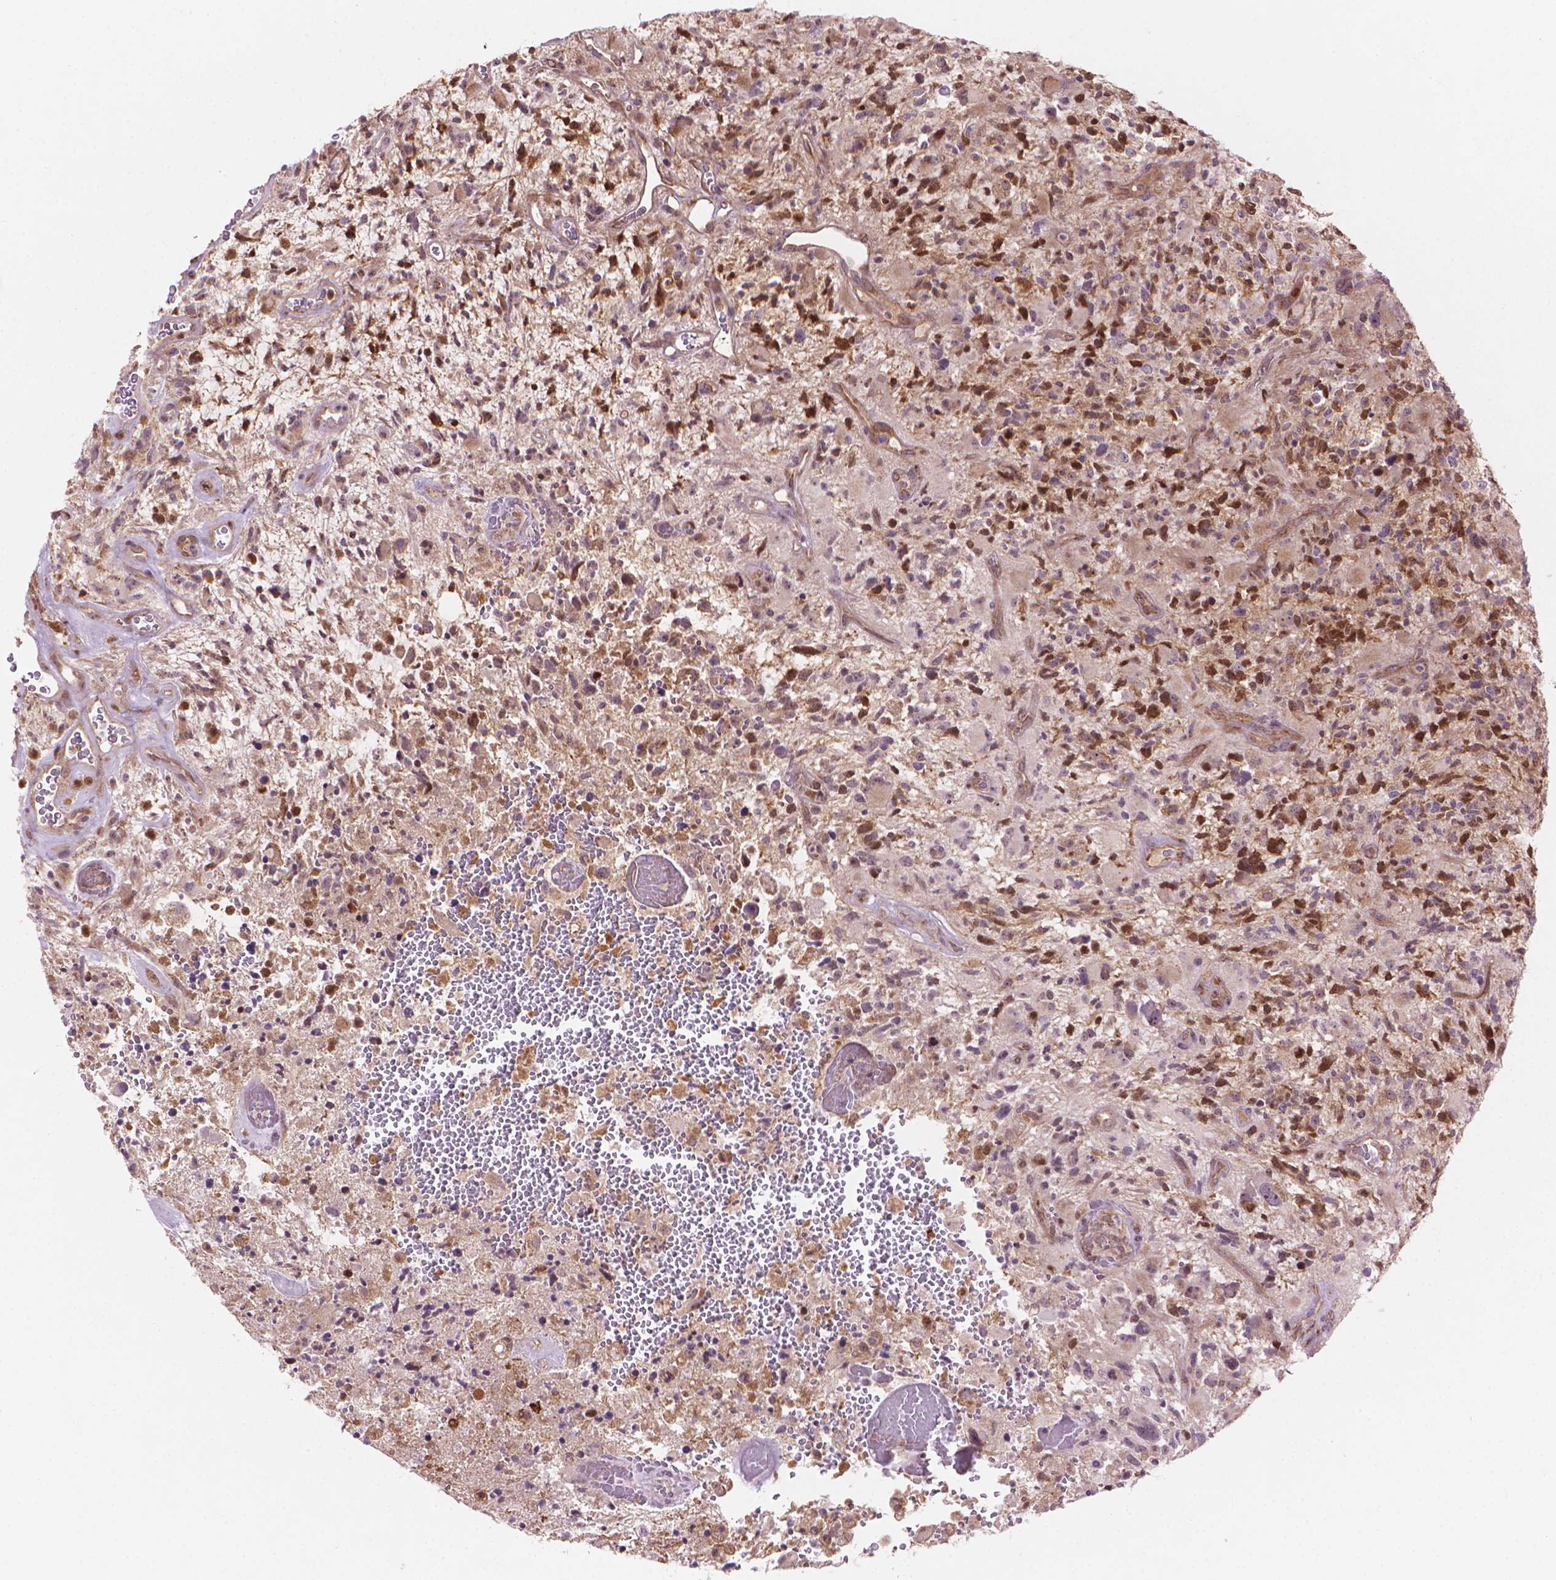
{"staining": {"intensity": "moderate", "quantity": ">75%", "location": "cytoplasmic/membranous,nuclear"}, "tissue": "glioma", "cell_type": "Tumor cells", "image_type": "cancer", "snomed": [{"axis": "morphology", "description": "Glioma, malignant, High grade"}, {"axis": "topography", "description": "Brain"}], "caption": "High-grade glioma (malignant) stained with DAB immunohistochemistry shows medium levels of moderate cytoplasmic/membranous and nuclear positivity in about >75% of tumor cells. Using DAB (3,3'-diaminobenzidine) (brown) and hematoxylin (blue) stains, captured at high magnification using brightfield microscopy.", "gene": "SMC2", "patient": {"sex": "female", "age": 71}}